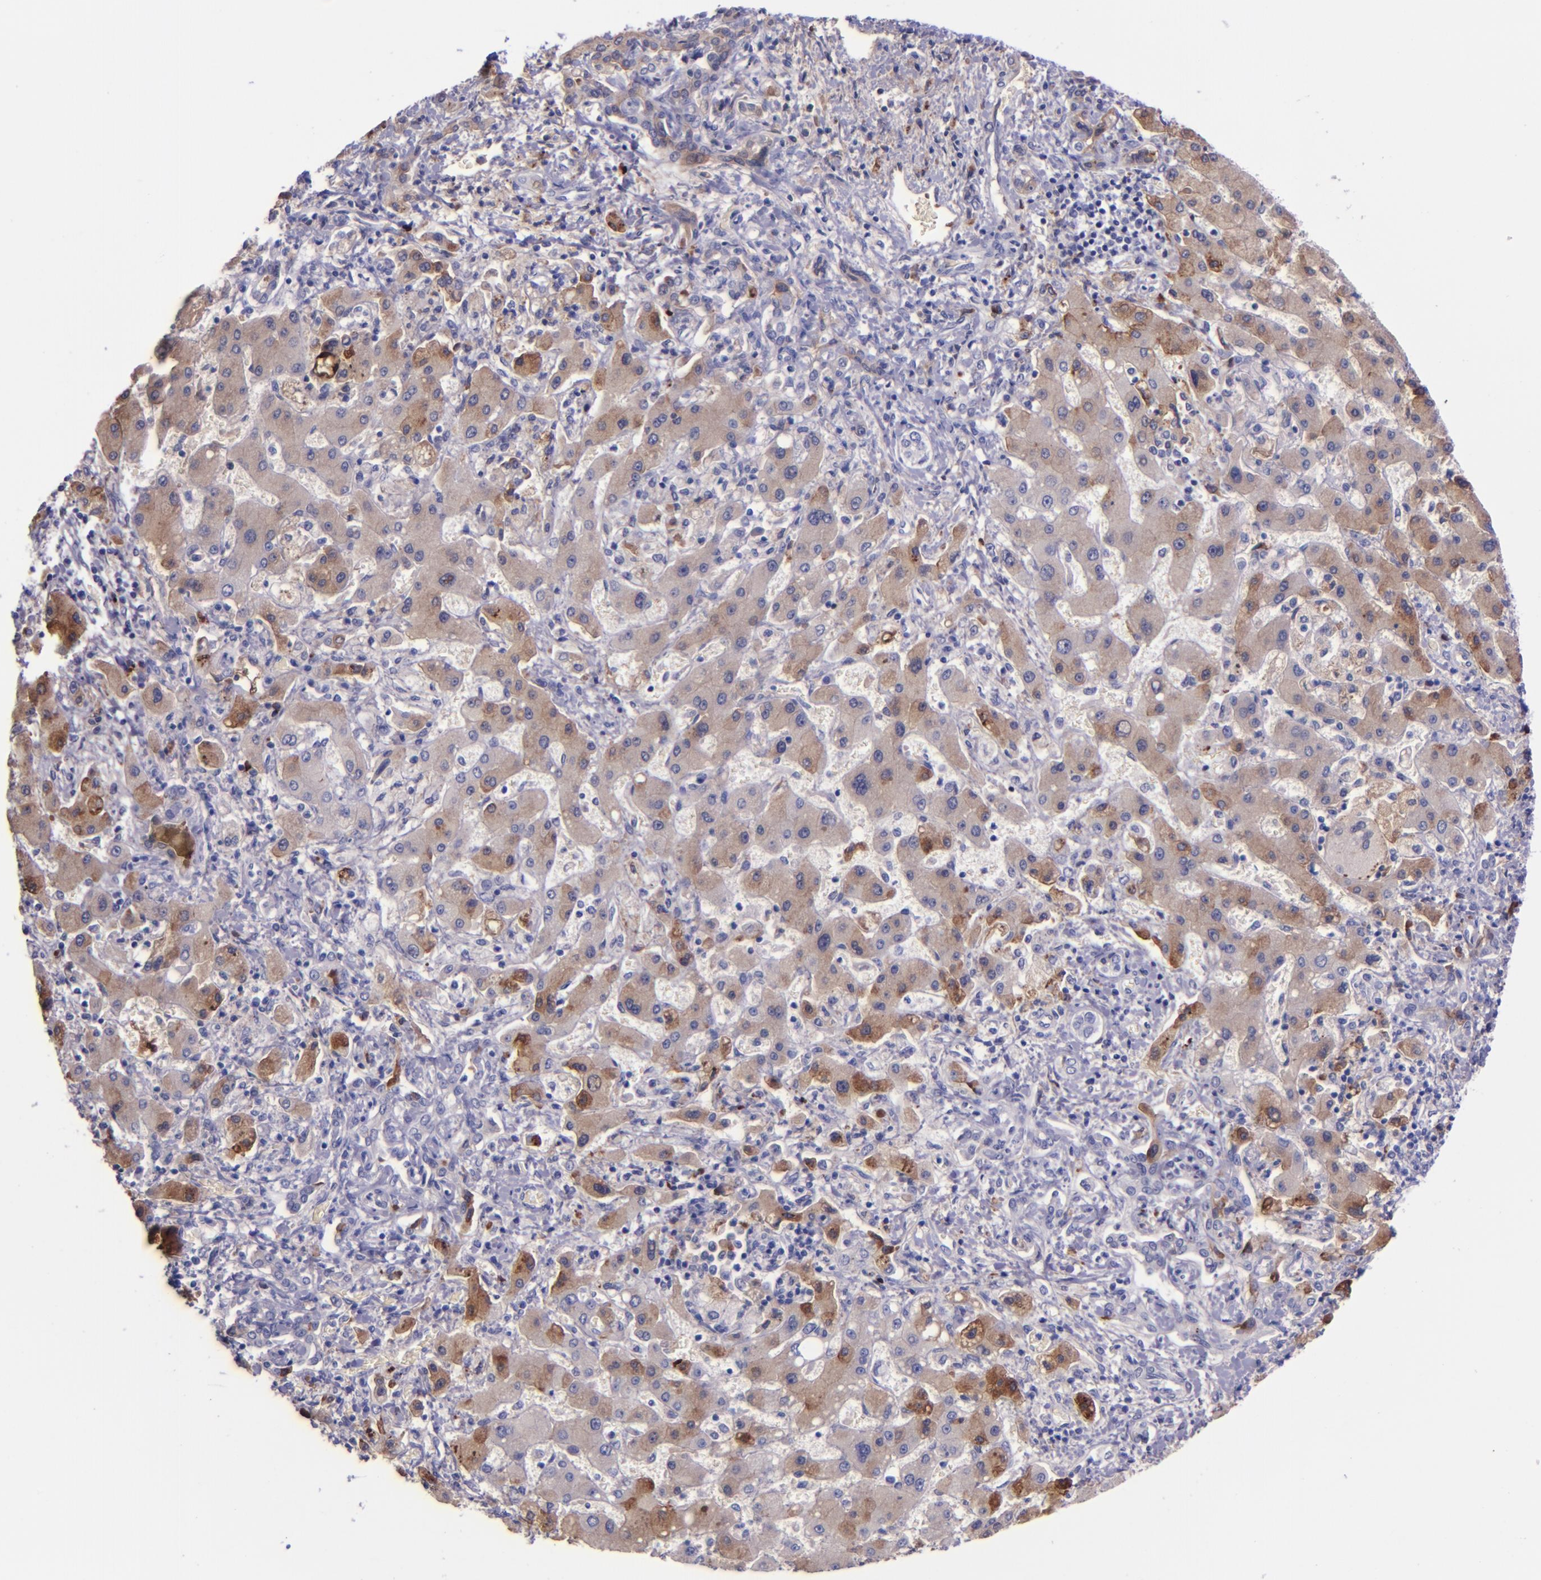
{"staining": {"intensity": "moderate", "quantity": ">75%", "location": "cytoplasmic/membranous"}, "tissue": "liver cancer", "cell_type": "Tumor cells", "image_type": "cancer", "snomed": [{"axis": "morphology", "description": "Cholangiocarcinoma"}, {"axis": "topography", "description": "Liver"}], "caption": "This histopathology image shows liver cancer stained with IHC to label a protein in brown. The cytoplasmic/membranous of tumor cells show moderate positivity for the protein. Nuclei are counter-stained blue.", "gene": "KNG1", "patient": {"sex": "male", "age": 50}}